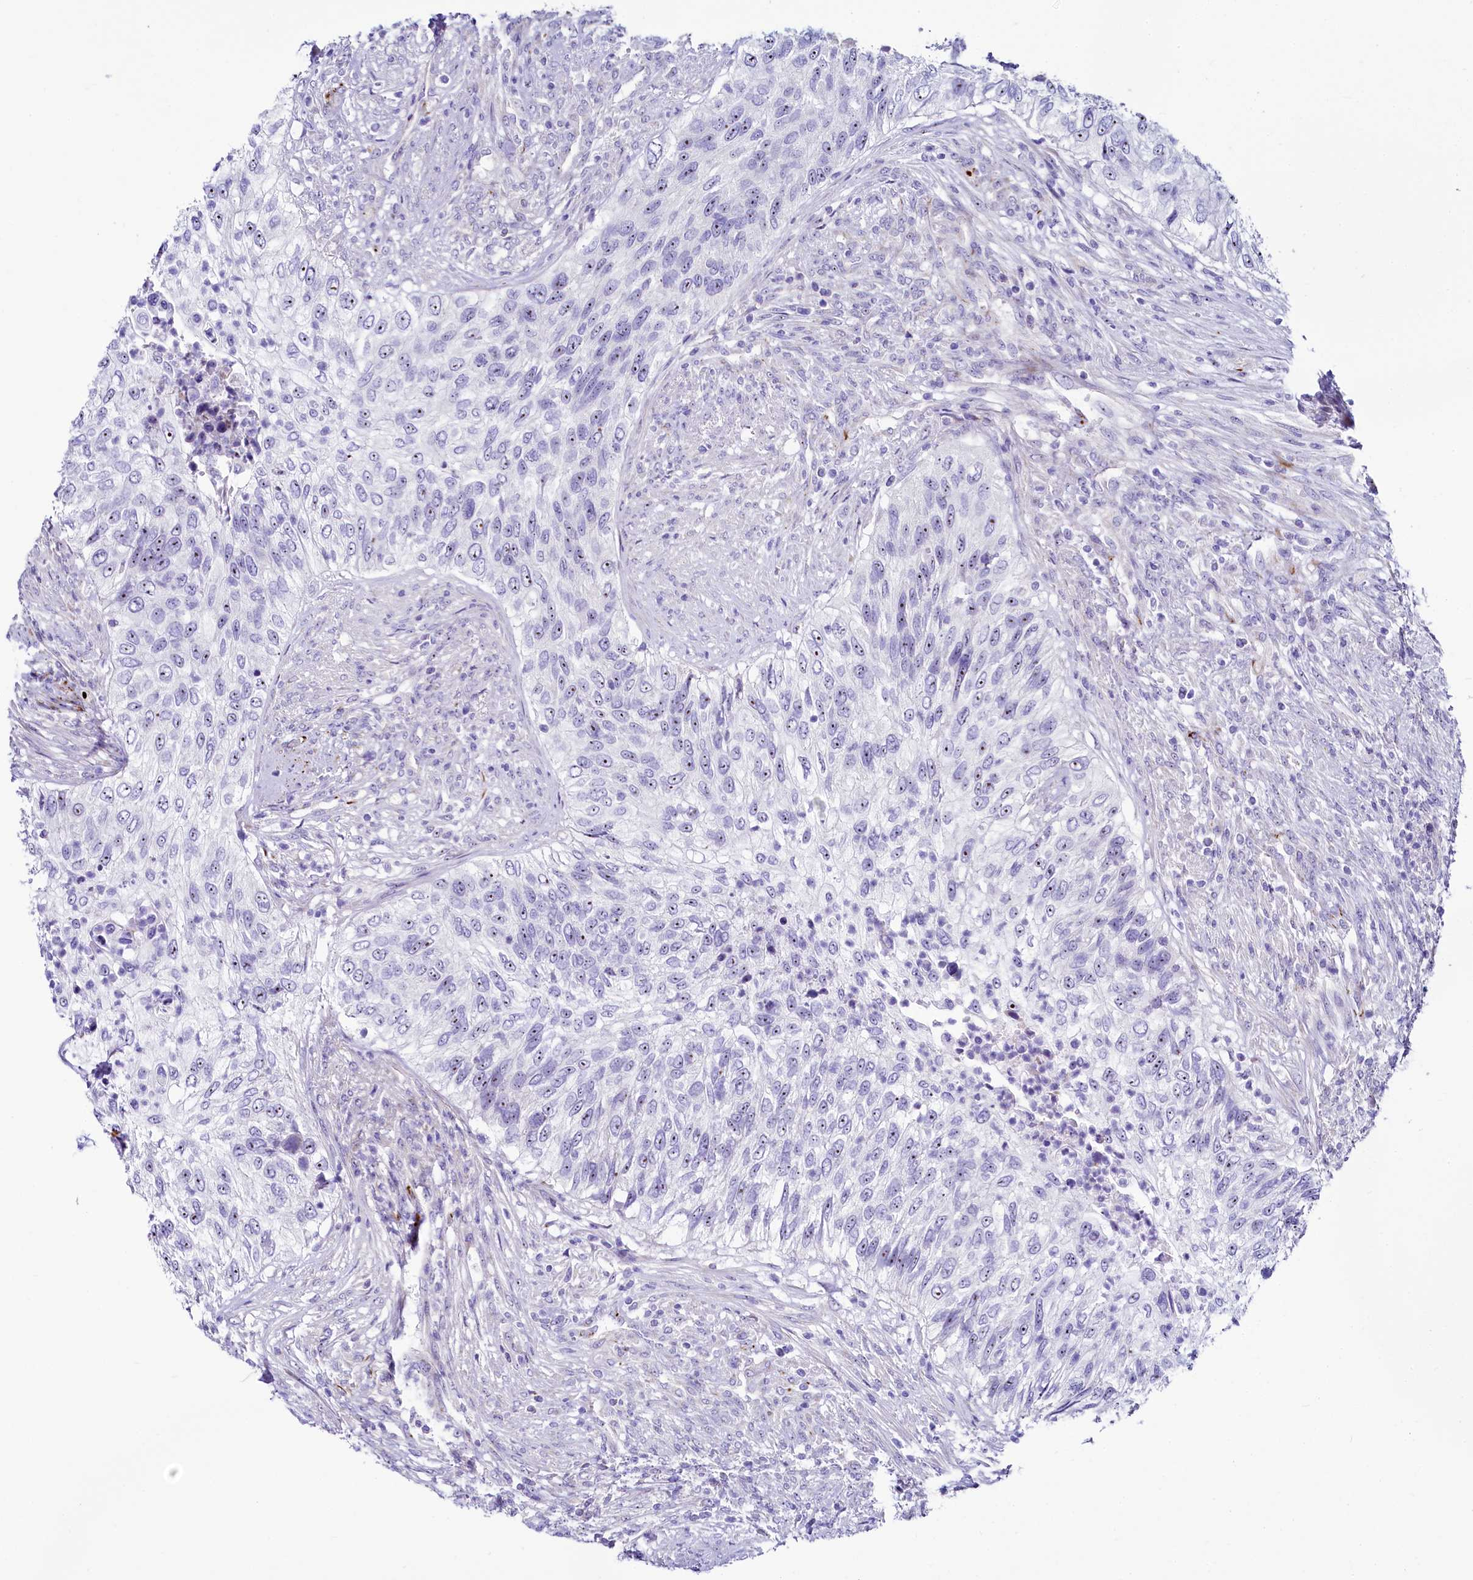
{"staining": {"intensity": "moderate", "quantity": "25%-75%", "location": "nuclear"}, "tissue": "urothelial cancer", "cell_type": "Tumor cells", "image_type": "cancer", "snomed": [{"axis": "morphology", "description": "Urothelial carcinoma, High grade"}, {"axis": "topography", "description": "Urinary bladder"}], "caption": "Immunohistochemistry (DAB (3,3'-diaminobenzidine)) staining of urothelial carcinoma (high-grade) shows moderate nuclear protein staining in approximately 25%-75% of tumor cells. The protein of interest is shown in brown color, while the nuclei are stained blue.", "gene": "SH3TC2", "patient": {"sex": "female", "age": 60}}